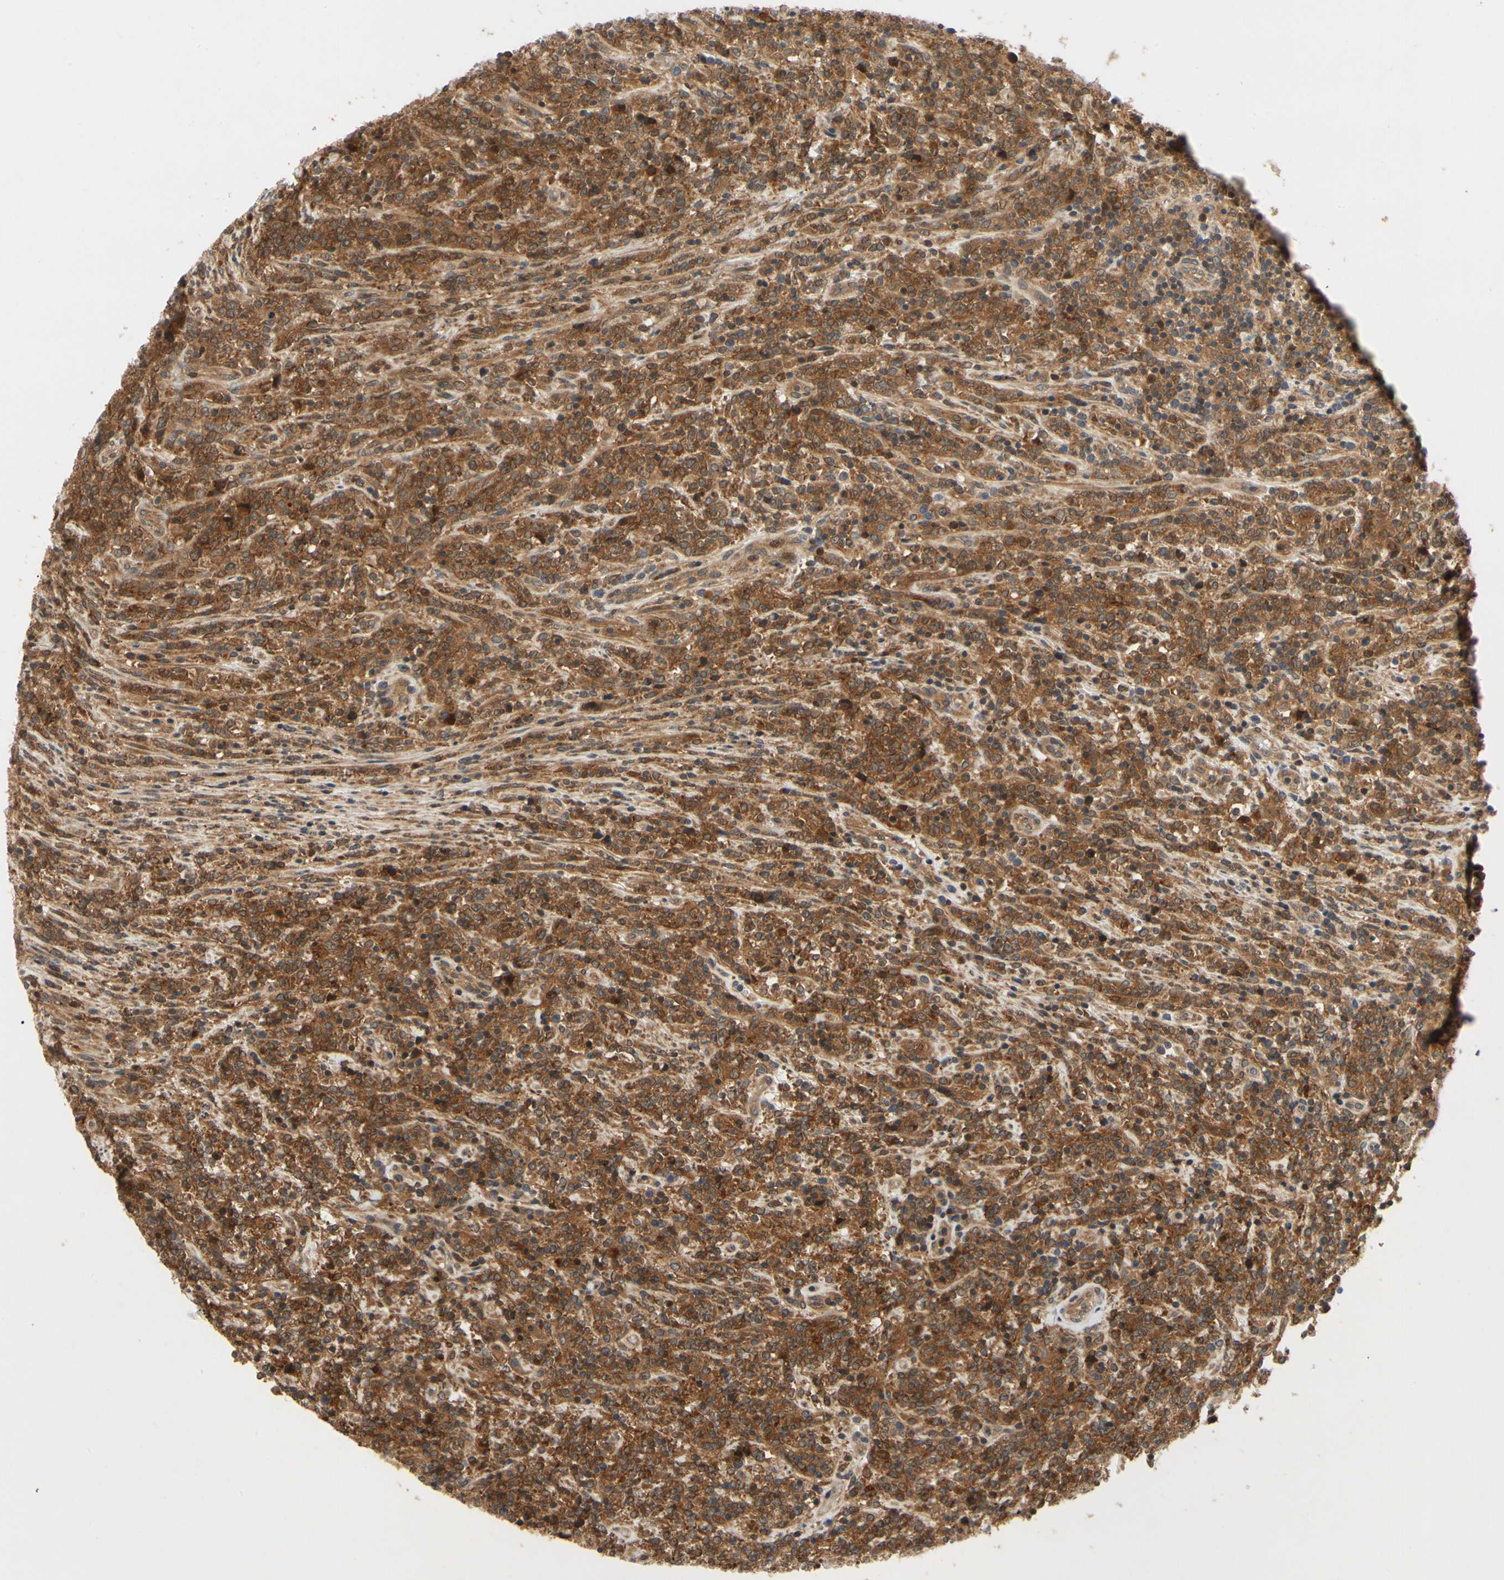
{"staining": {"intensity": "strong", "quantity": ">75%", "location": "cytoplasmic/membranous"}, "tissue": "lymphoma", "cell_type": "Tumor cells", "image_type": "cancer", "snomed": [{"axis": "morphology", "description": "Malignant lymphoma, non-Hodgkin's type, High grade"}, {"axis": "topography", "description": "Soft tissue"}], "caption": "A high-resolution micrograph shows IHC staining of high-grade malignant lymphoma, non-Hodgkin's type, which displays strong cytoplasmic/membranous positivity in approximately >75% of tumor cells.", "gene": "TDRP", "patient": {"sex": "male", "age": 18}}